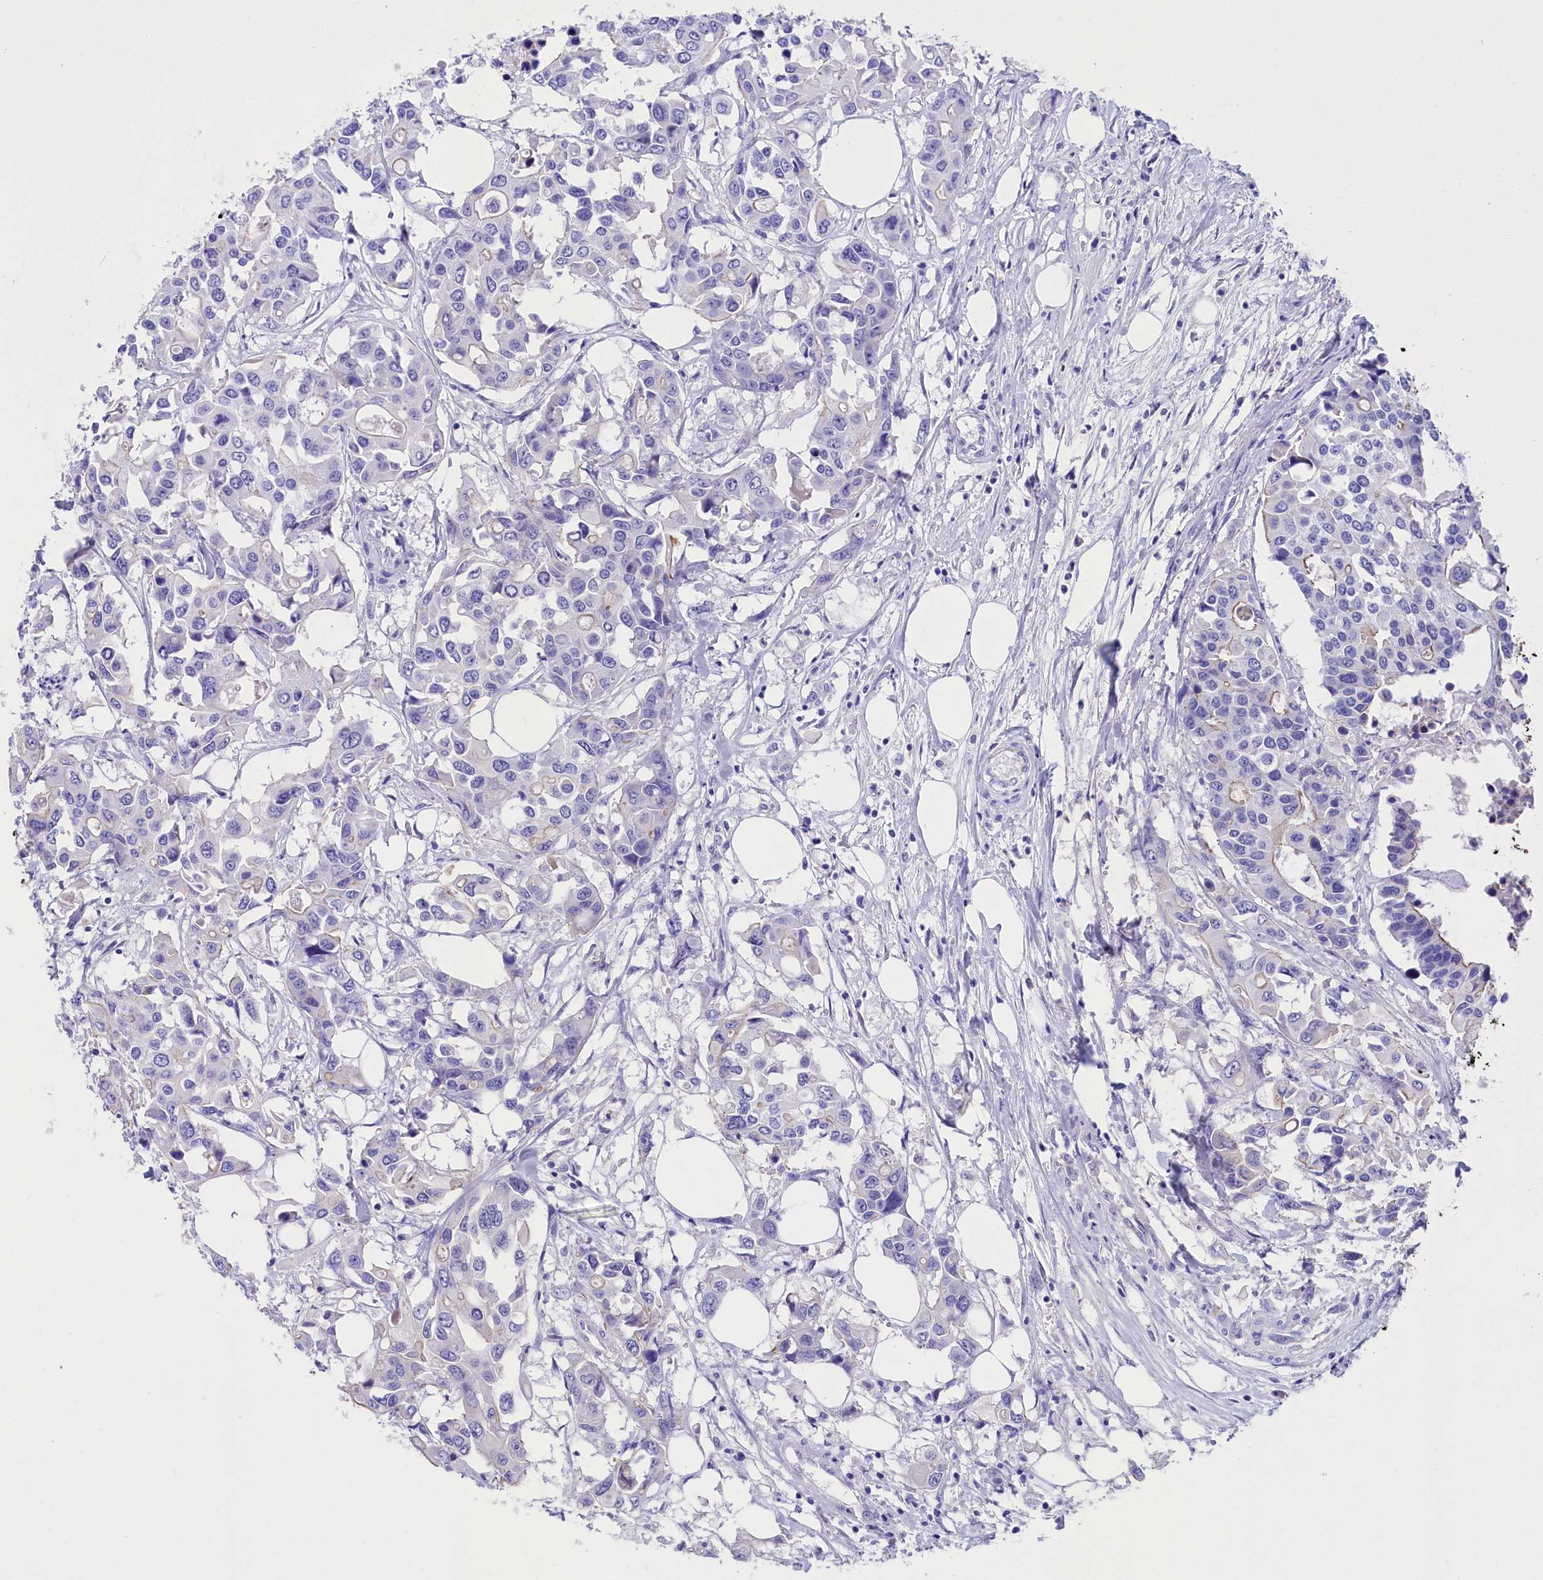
{"staining": {"intensity": "negative", "quantity": "none", "location": "none"}, "tissue": "colorectal cancer", "cell_type": "Tumor cells", "image_type": "cancer", "snomed": [{"axis": "morphology", "description": "Adenocarcinoma, NOS"}, {"axis": "topography", "description": "Colon"}], "caption": "Histopathology image shows no protein positivity in tumor cells of adenocarcinoma (colorectal) tissue.", "gene": "SULT2A1", "patient": {"sex": "male", "age": 77}}